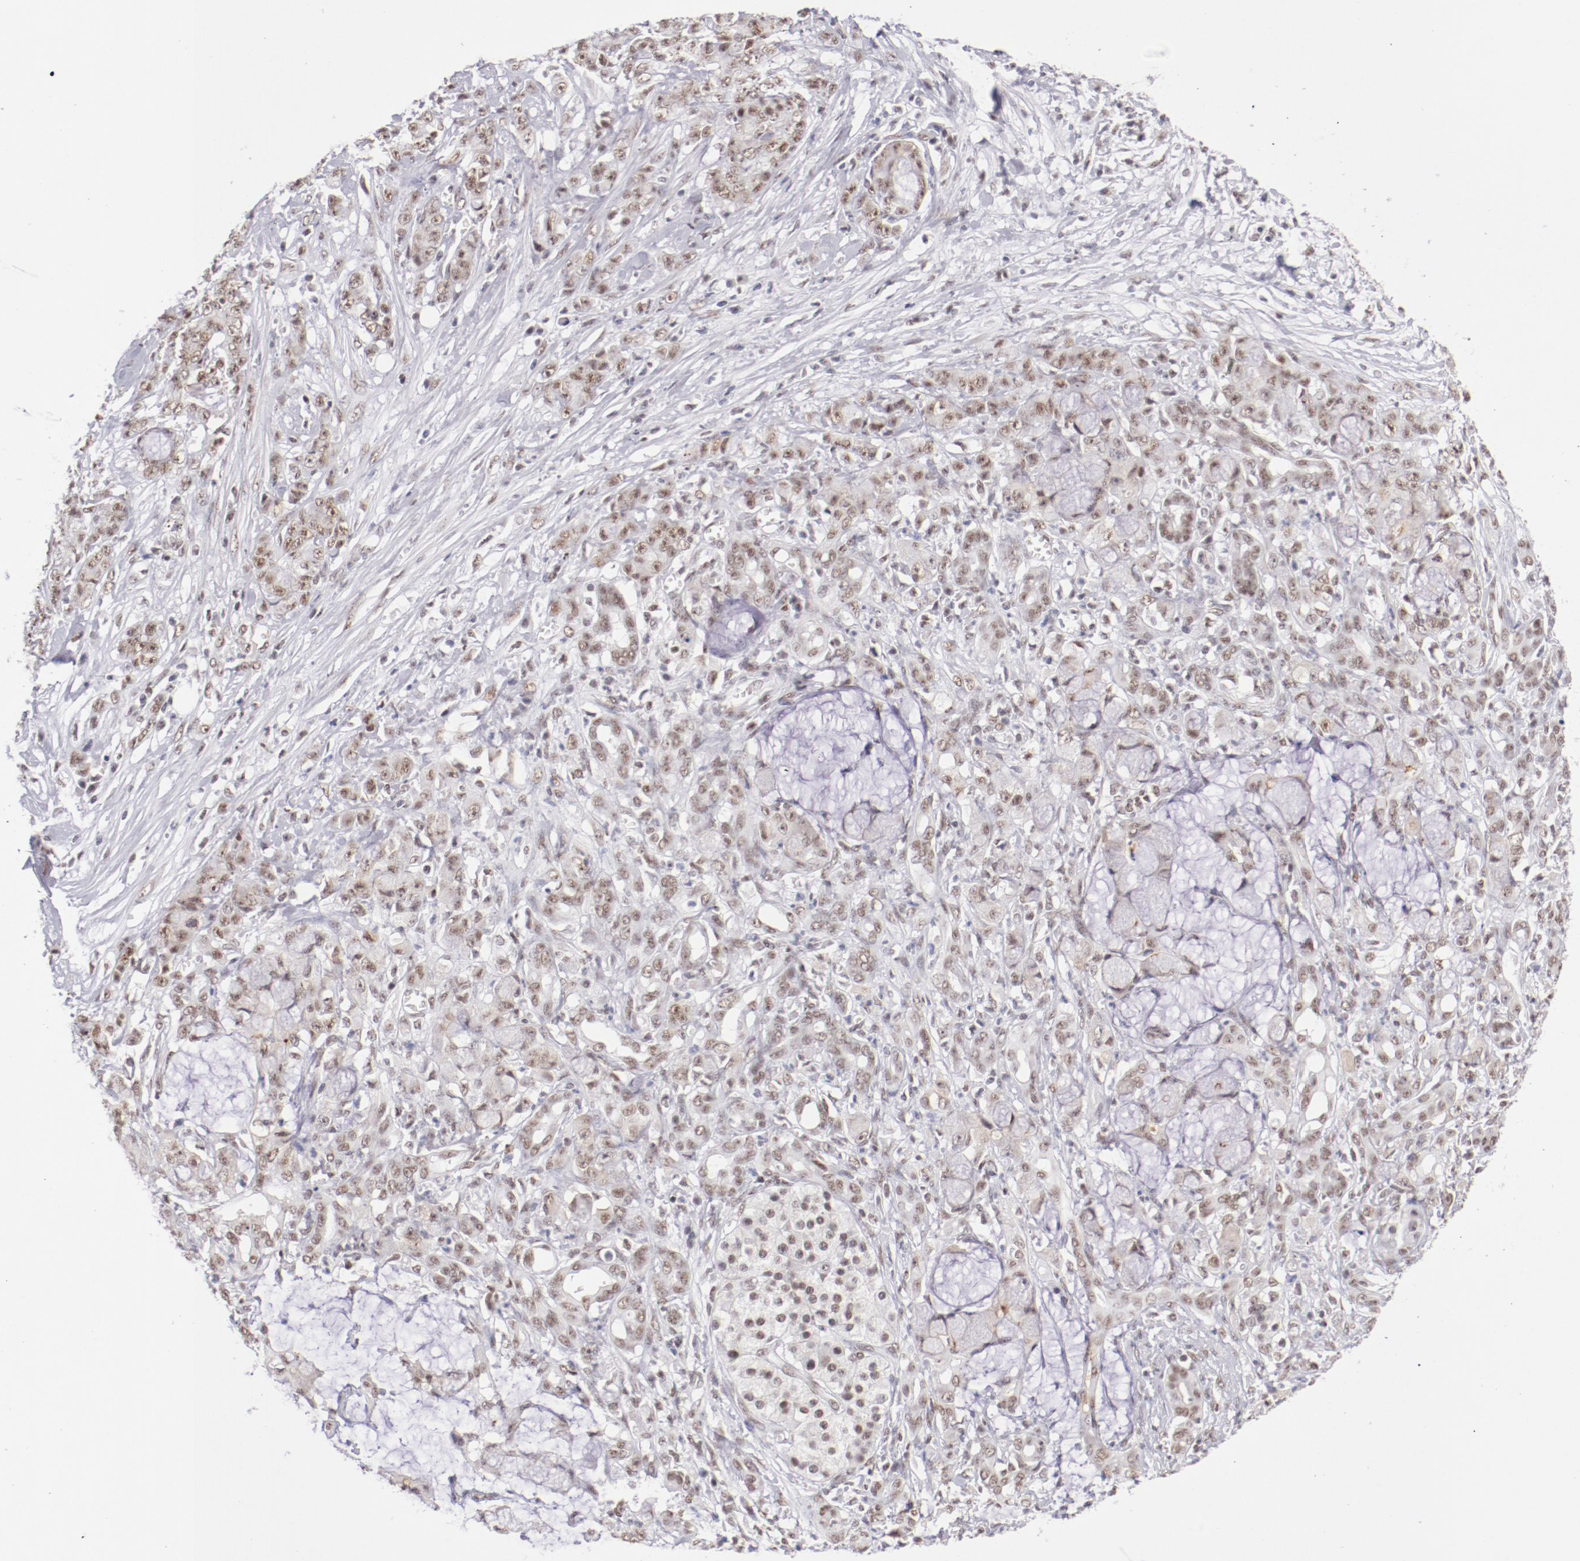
{"staining": {"intensity": "weak", "quantity": ">75%", "location": "nuclear"}, "tissue": "pancreatic cancer", "cell_type": "Tumor cells", "image_type": "cancer", "snomed": [{"axis": "morphology", "description": "Adenocarcinoma, NOS"}, {"axis": "topography", "description": "Pancreas"}], "caption": "Protein positivity by IHC exhibits weak nuclear staining in approximately >75% of tumor cells in pancreatic adenocarcinoma. (Brightfield microscopy of DAB IHC at high magnification).", "gene": "TFAP4", "patient": {"sex": "female", "age": 73}}